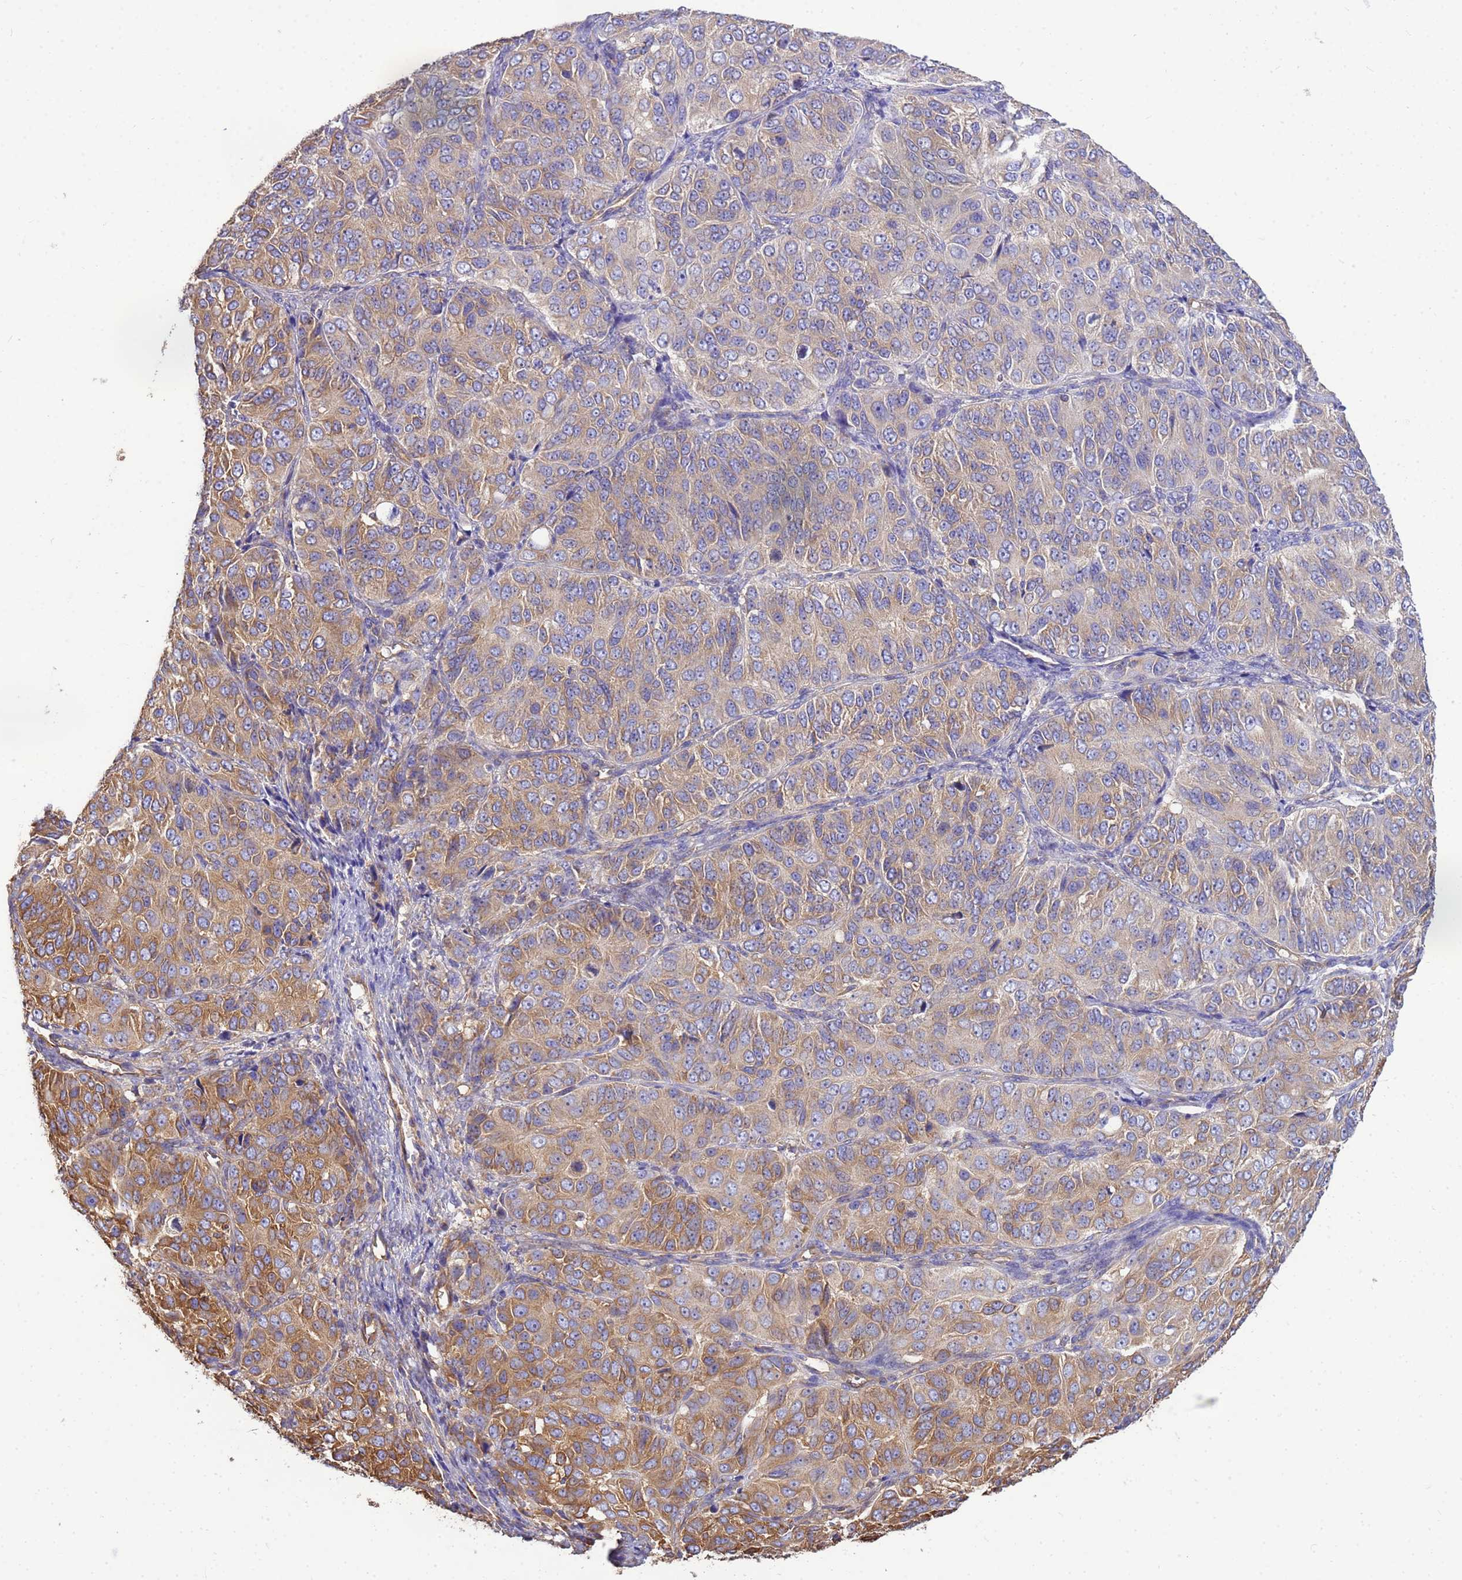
{"staining": {"intensity": "moderate", "quantity": "25%-75%", "location": "cytoplasmic/membranous"}, "tissue": "ovarian cancer", "cell_type": "Tumor cells", "image_type": "cancer", "snomed": [{"axis": "morphology", "description": "Carcinoma, endometroid"}, {"axis": "topography", "description": "Ovary"}], "caption": "This image demonstrates immunohistochemistry staining of ovarian cancer, with medium moderate cytoplasmic/membranous positivity in about 25%-75% of tumor cells.", "gene": "TUBB1", "patient": {"sex": "female", "age": 51}}